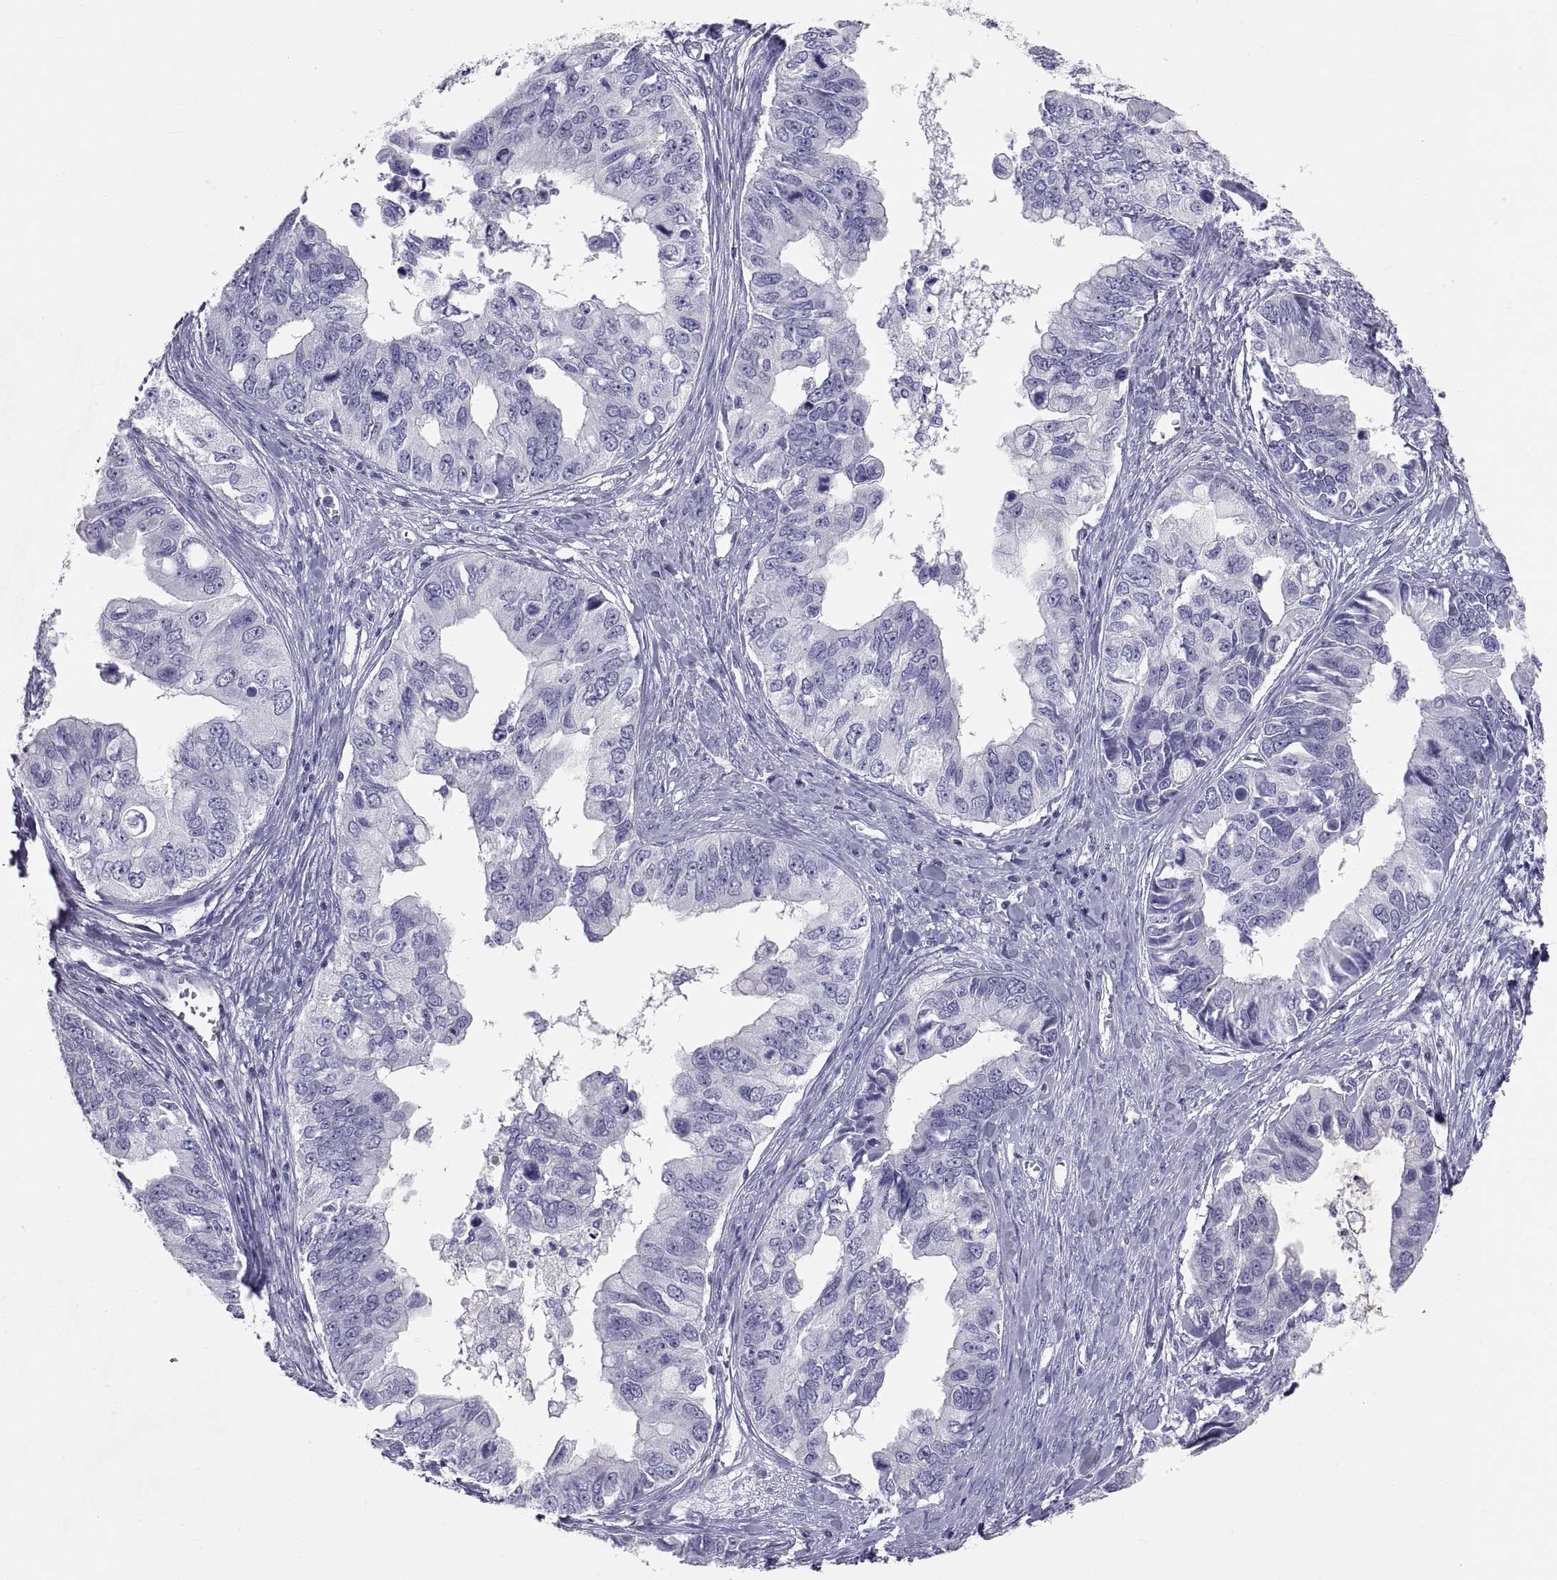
{"staining": {"intensity": "negative", "quantity": "none", "location": "none"}, "tissue": "ovarian cancer", "cell_type": "Tumor cells", "image_type": "cancer", "snomed": [{"axis": "morphology", "description": "Cystadenocarcinoma, mucinous, NOS"}, {"axis": "topography", "description": "Ovary"}], "caption": "The IHC micrograph has no significant expression in tumor cells of ovarian cancer (mucinous cystadenocarcinoma) tissue.", "gene": "FAM170A", "patient": {"sex": "female", "age": 76}}